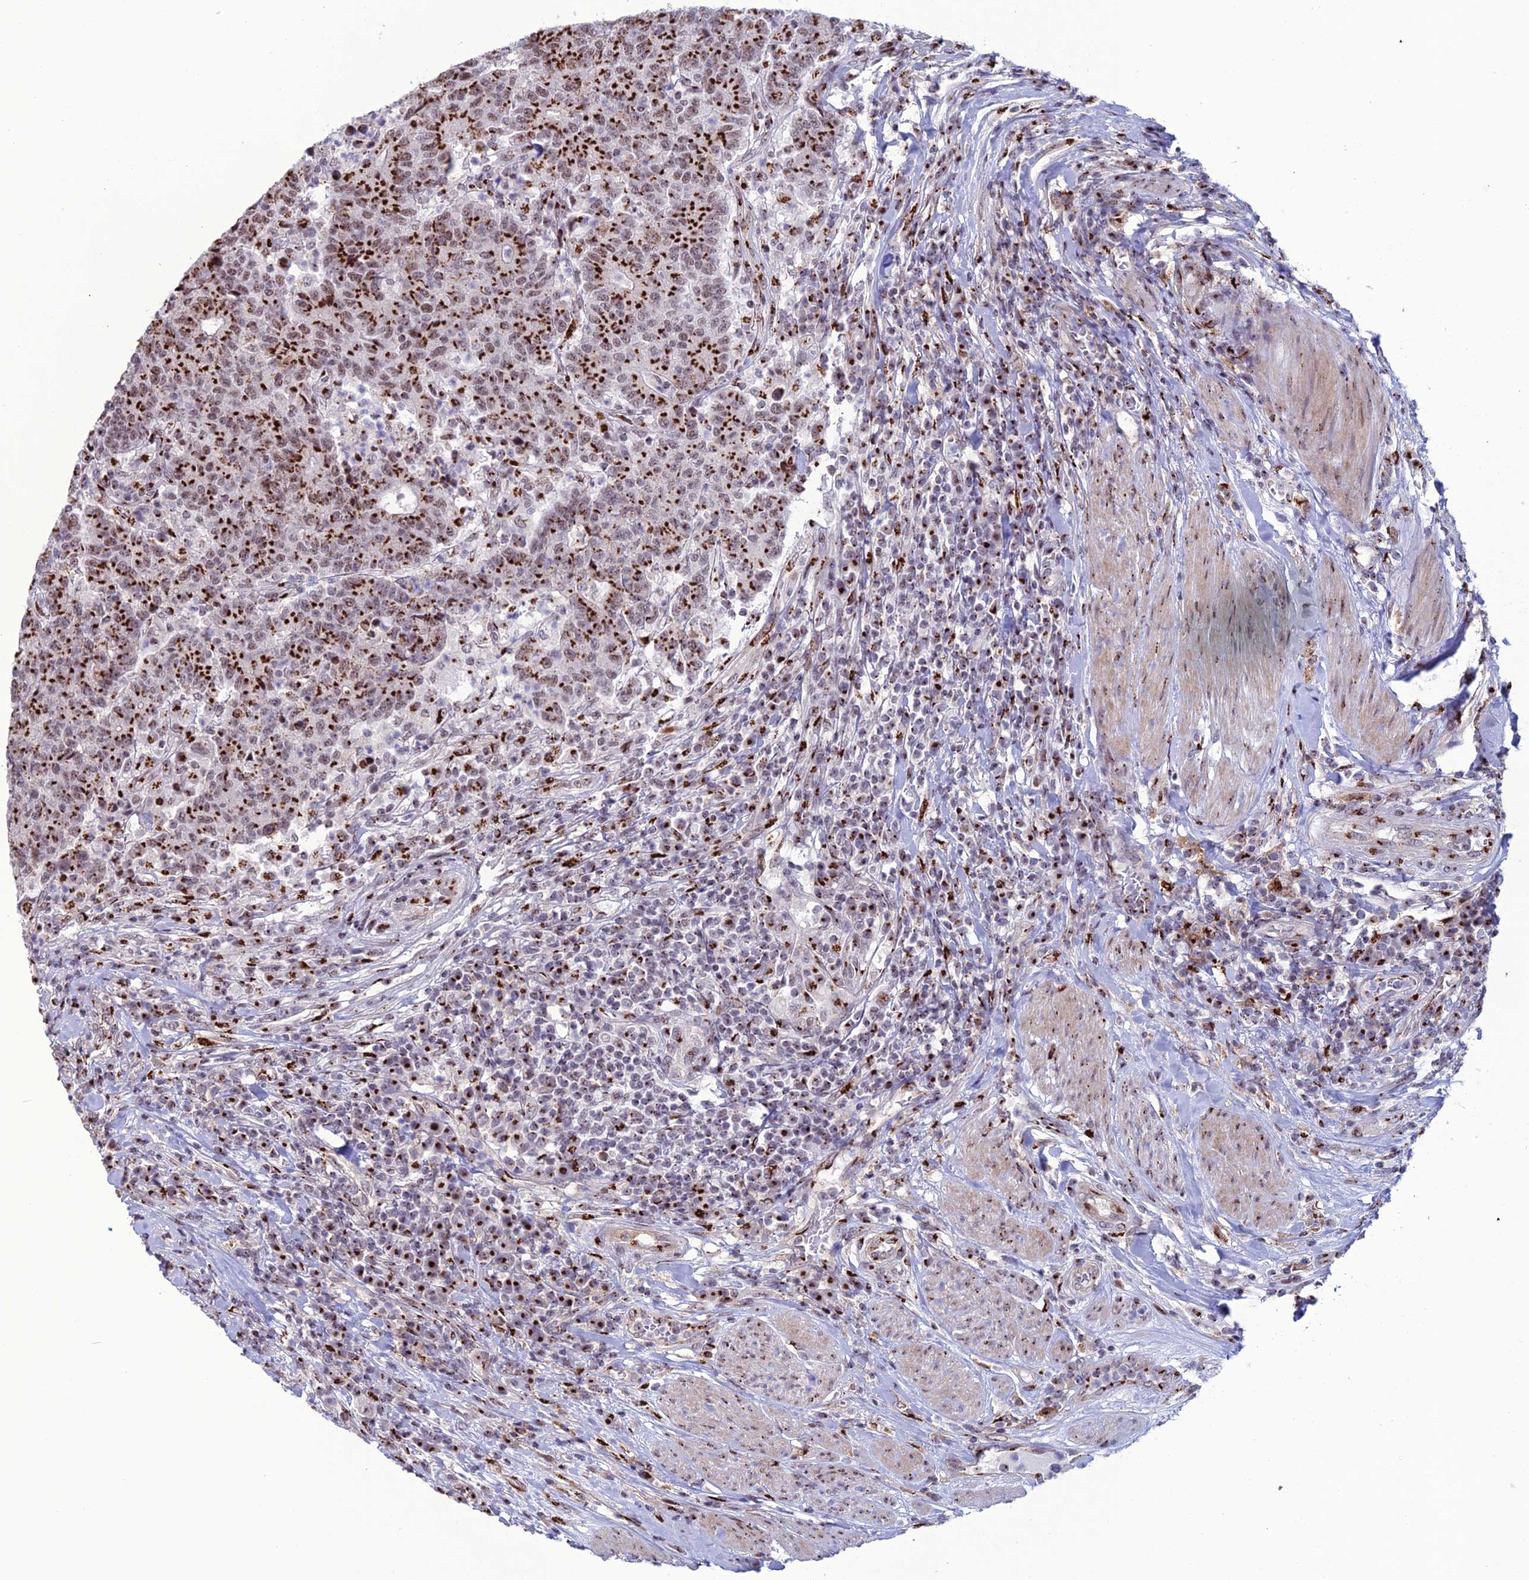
{"staining": {"intensity": "strong", "quantity": ">75%", "location": "cytoplasmic/membranous"}, "tissue": "colorectal cancer", "cell_type": "Tumor cells", "image_type": "cancer", "snomed": [{"axis": "morphology", "description": "Adenocarcinoma, NOS"}, {"axis": "topography", "description": "Colon"}], "caption": "Tumor cells demonstrate high levels of strong cytoplasmic/membranous positivity in about >75% of cells in adenocarcinoma (colorectal).", "gene": "PLEKHA4", "patient": {"sex": "female", "age": 75}}